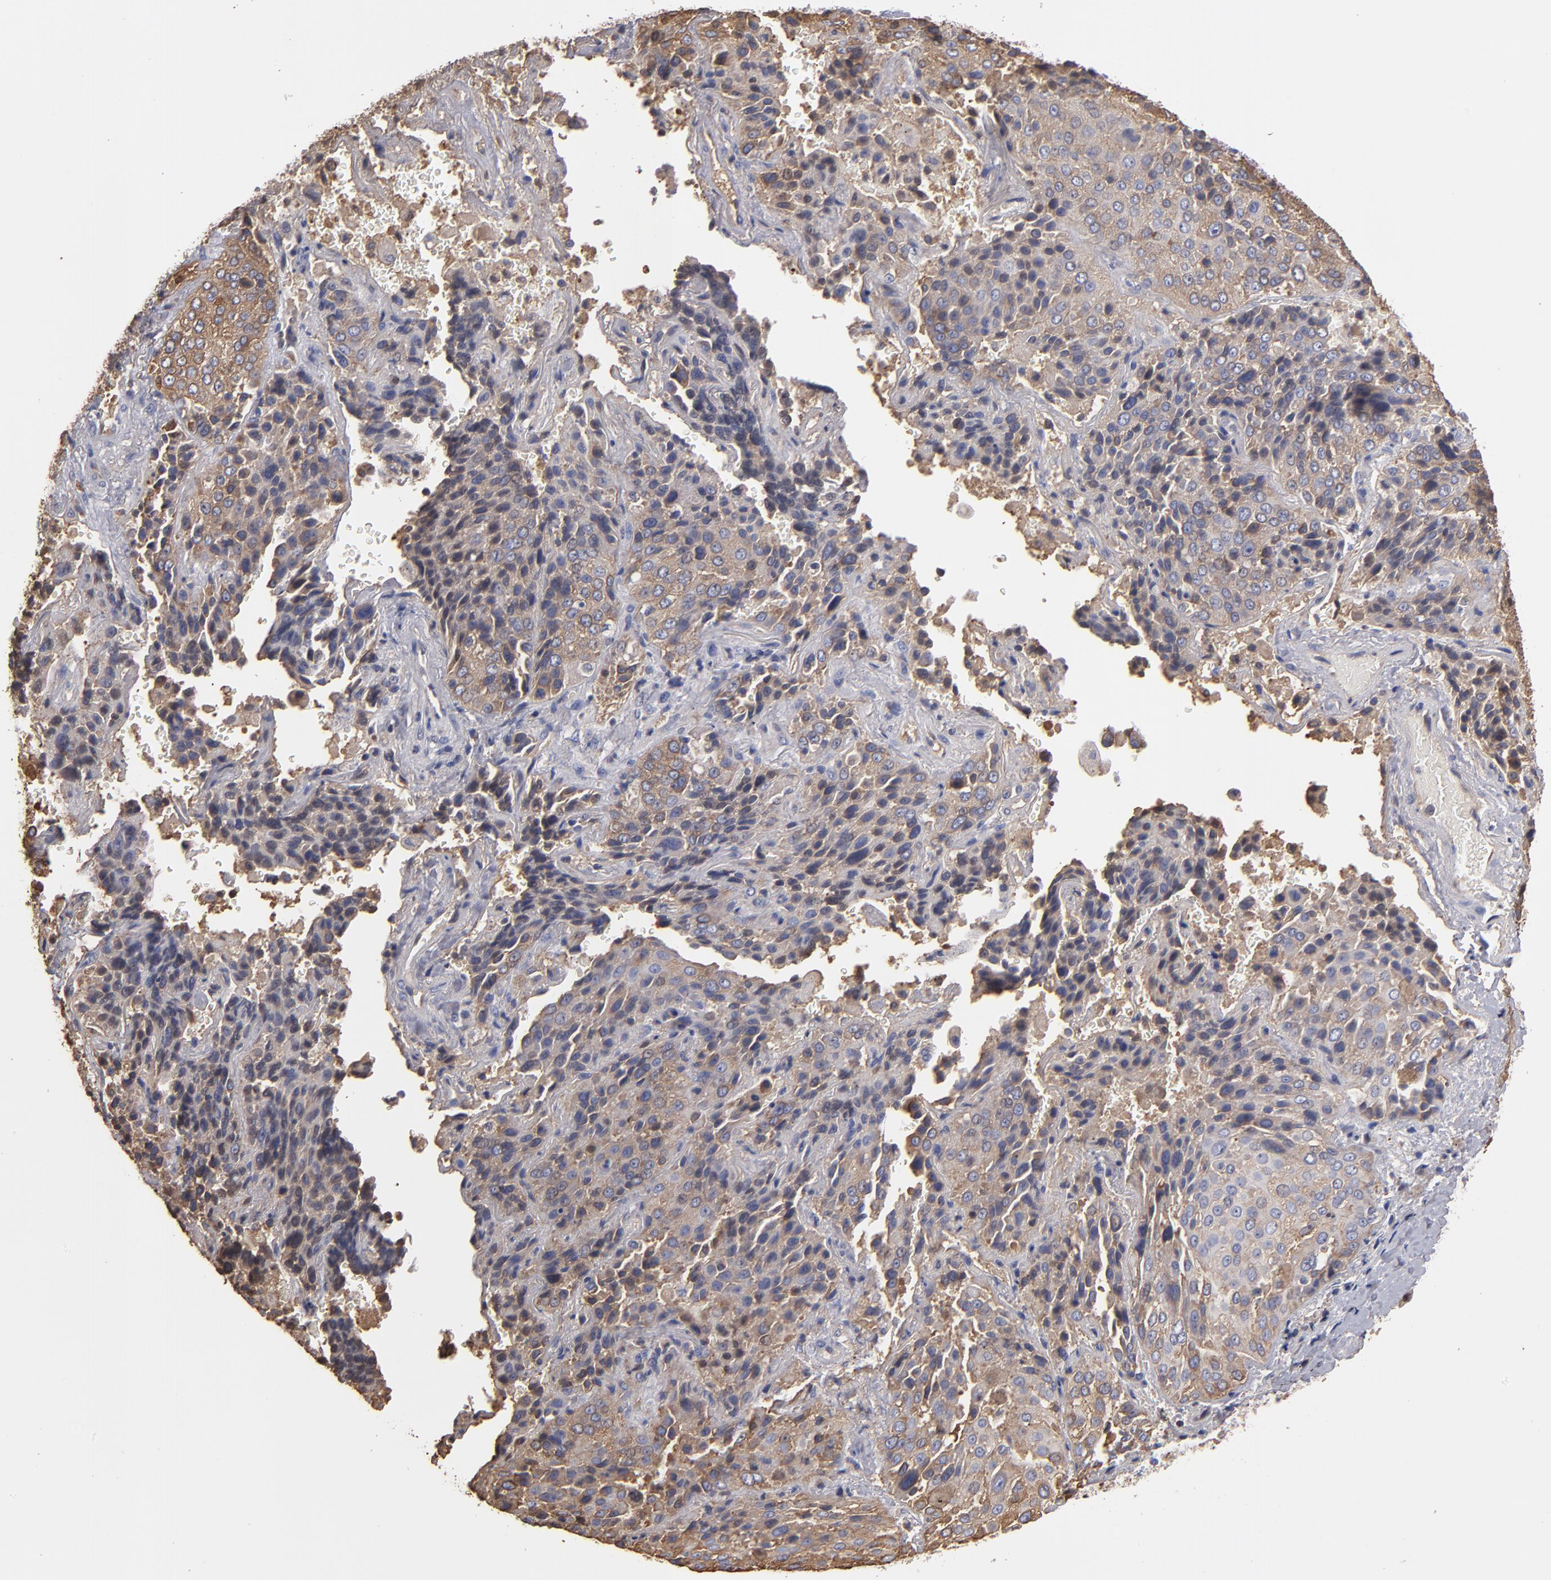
{"staining": {"intensity": "weak", "quantity": ">75%", "location": "cytoplasmic/membranous"}, "tissue": "lung cancer", "cell_type": "Tumor cells", "image_type": "cancer", "snomed": [{"axis": "morphology", "description": "Squamous cell carcinoma, NOS"}, {"axis": "topography", "description": "Lung"}], "caption": "Immunohistochemical staining of human lung cancer displays low levels of weak cytoplasmic/membranous protein staining in about >75% of tumor cells.", "gene": "ESYT2", "patient": {"sex": "male", "age": 54}}